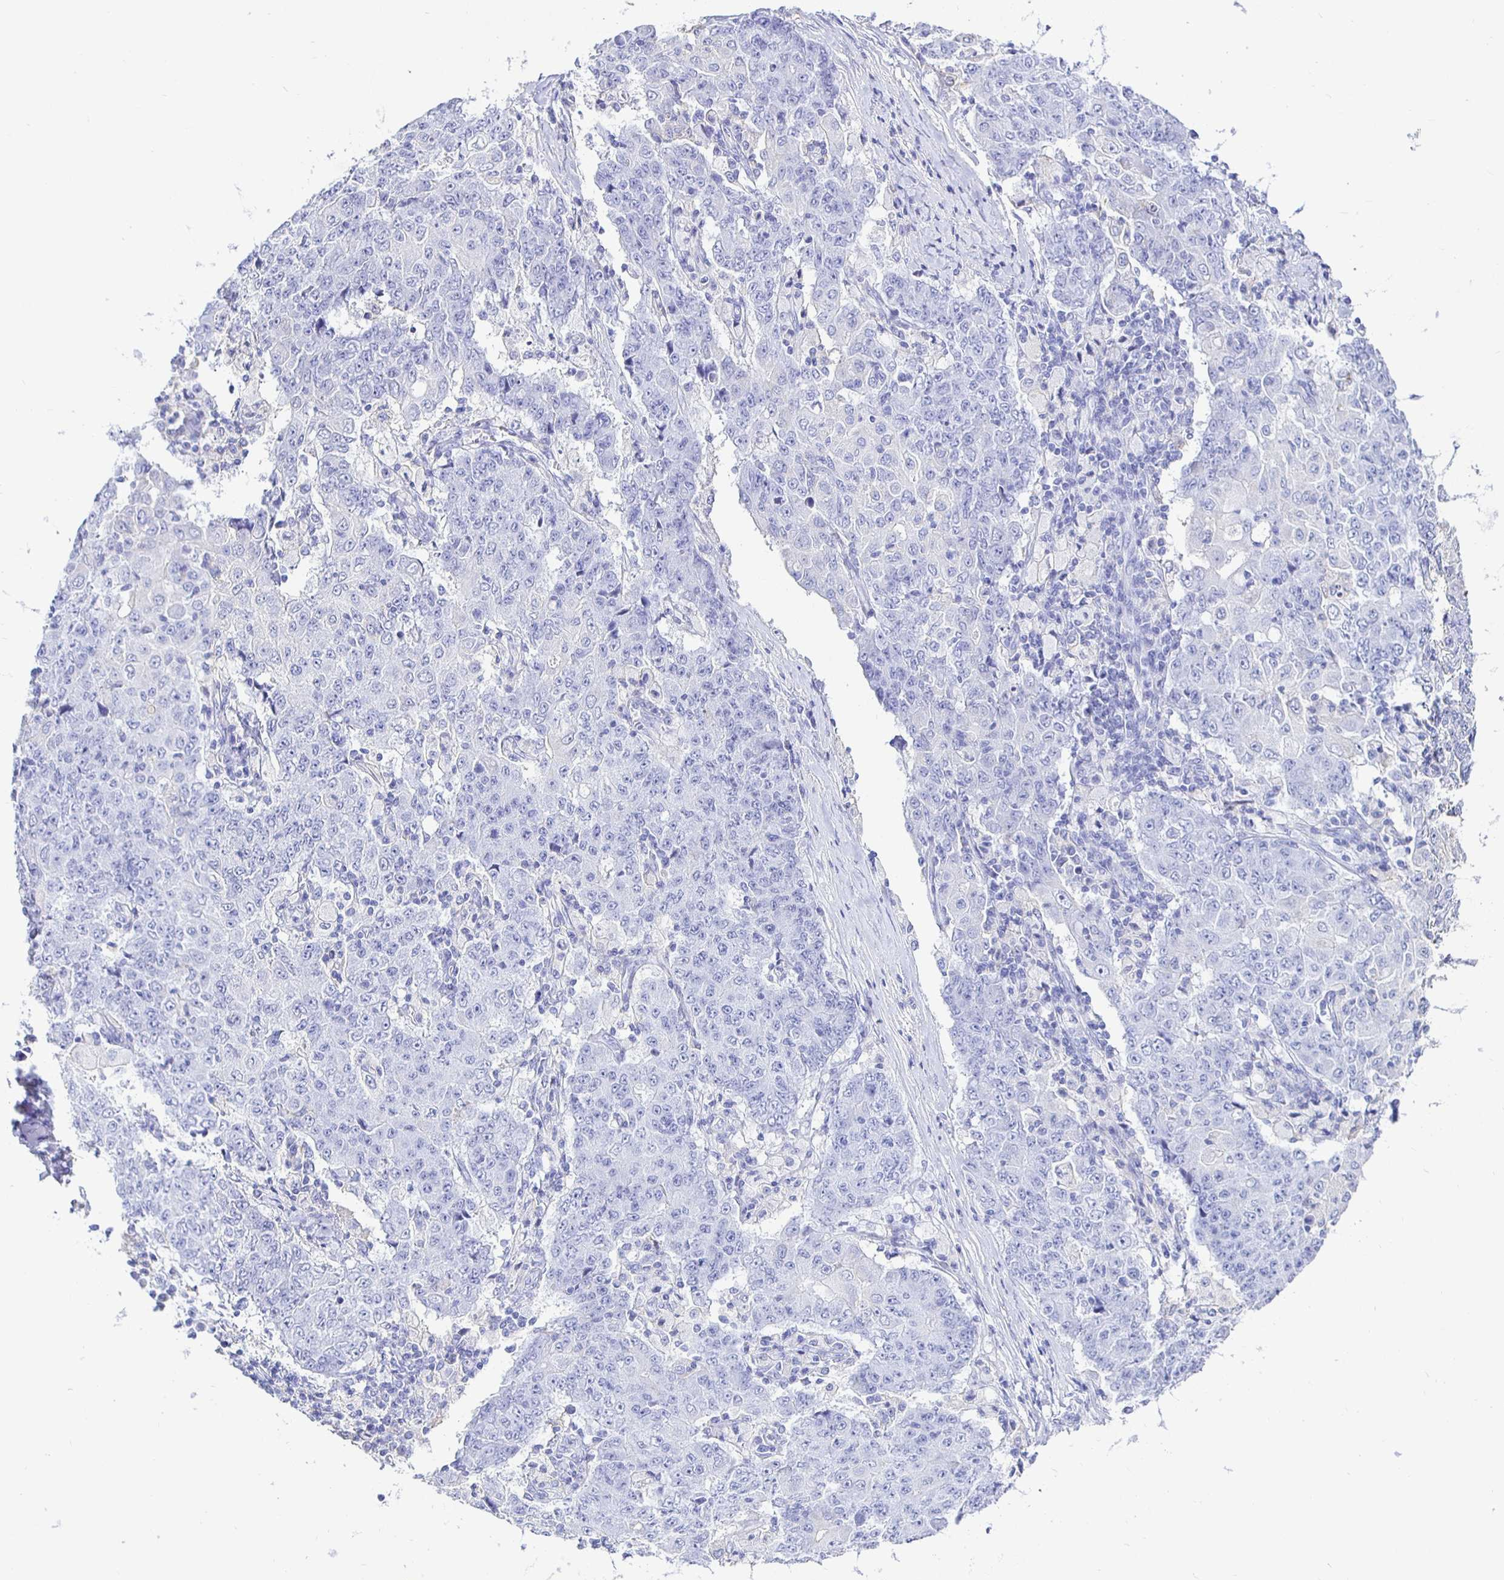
{"staining": {"intensity": "negative", "quantity": "none", "location": "none"}, "tissue": "ovarian cancer", "cell_type": "Tumor cells", "image_type": "cancer", "snomed": [{"axis": "morphology", "description": "Carcinoma, endometroid"}, {"axis": "topography", "description": "Ovary"}], "caption": "High magnification brightfield microscopy of endometroid carcinoma (ovarian) stained with DAB (brown) and counterstained with hematoxylin (blue): tumor cells show no significant expression.", "gene": "UMOD", "patient": {"sex": "female", "age": 42}}